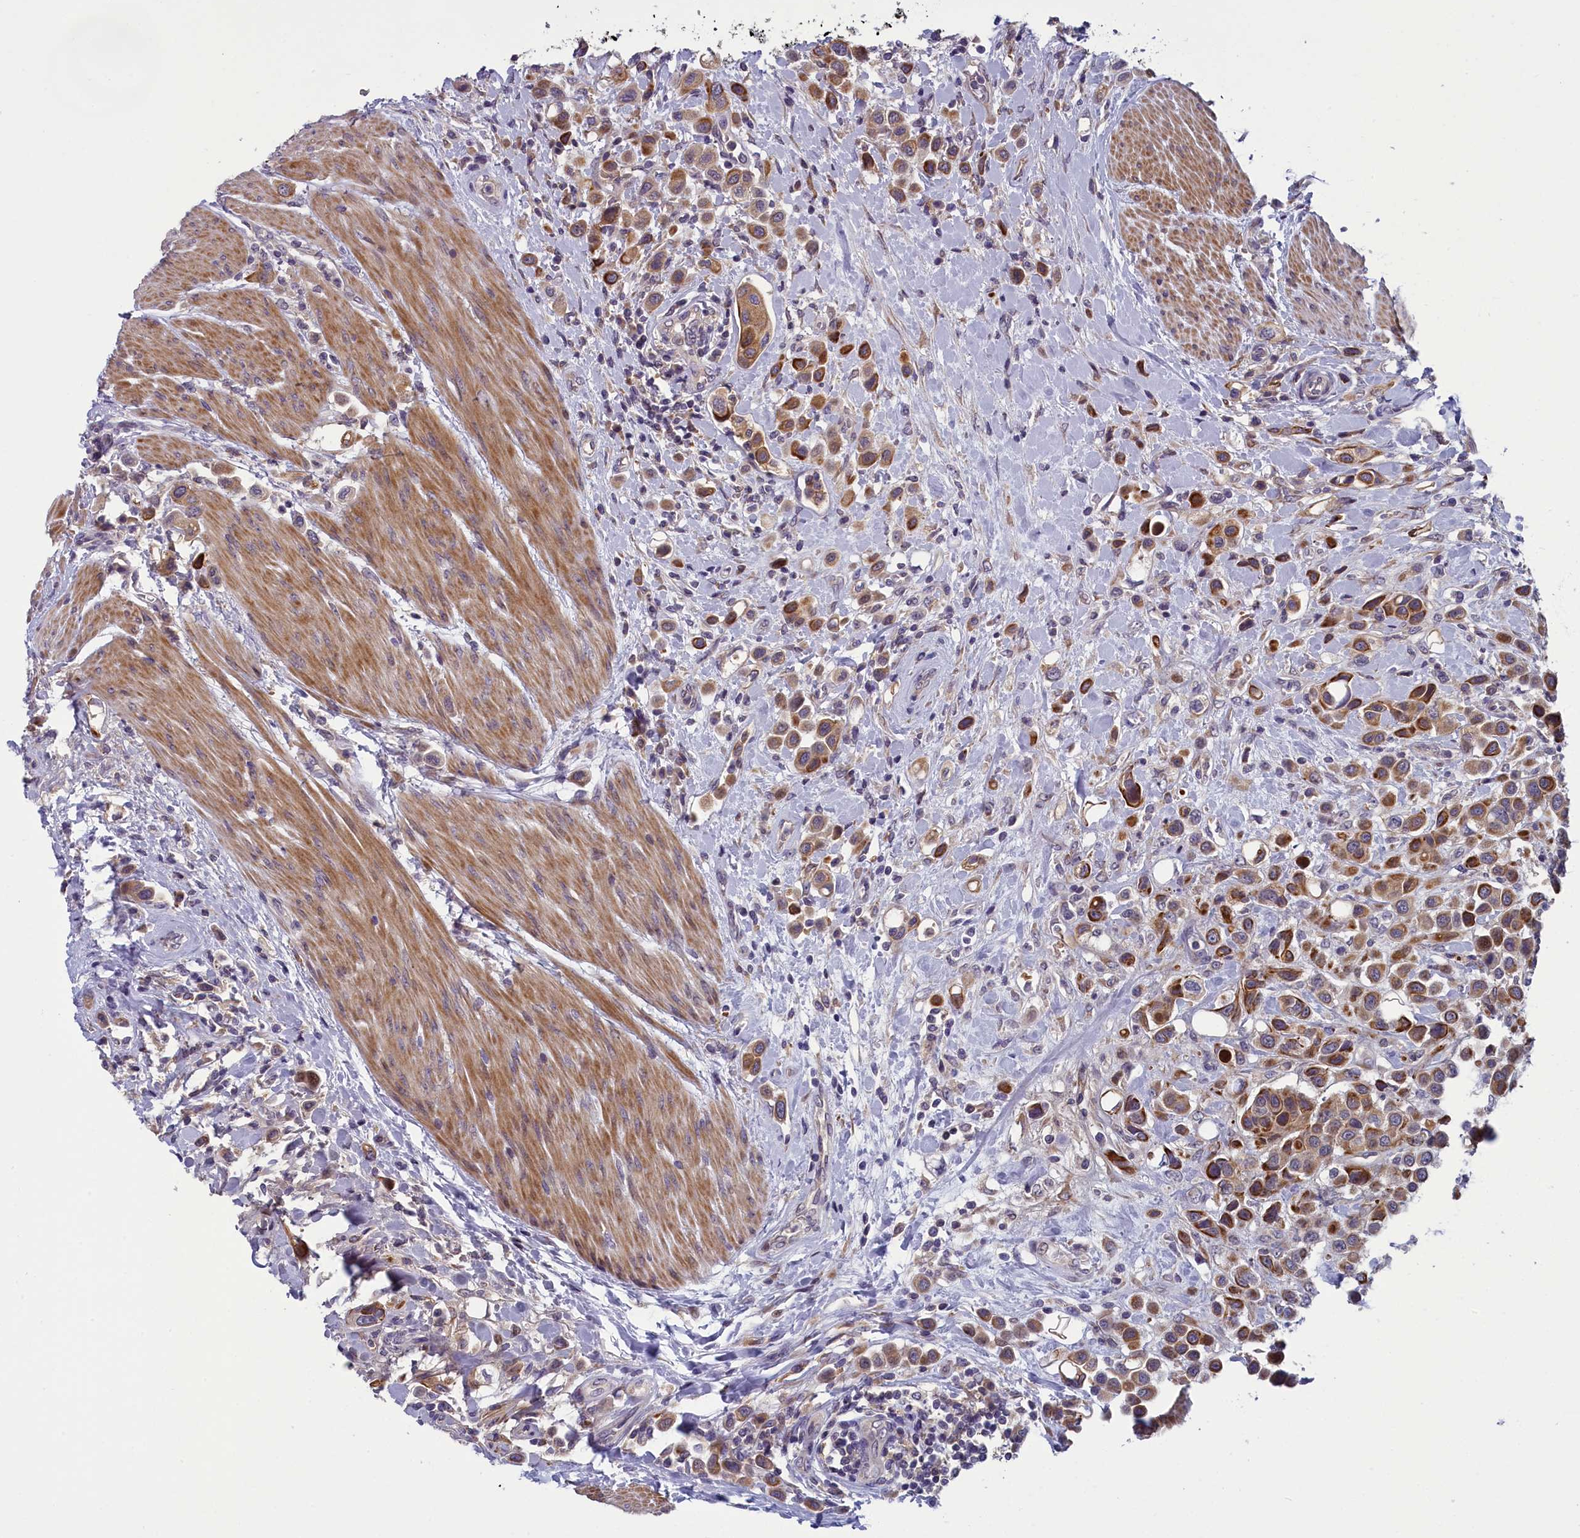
{"staining": {"intensity": "moderate", "quantity": ">75%", "location": "cytoplasmic/membranous"}, "tissue": "urothelial cancer", "cell_type": "Tumor cells", "image_type": "cancer", "snomed": [{"axis": "morphology", "description": "Urothelial carcinoma, High grade"}, {"axis": "topography", "description": "Urinary bladder"}], "caption": "High-grade urothelial carcinoma stained for a protein (brown) shows moderate cytoplasmic/membranous positive positivity in approximately >75% of tumor cells.", "gene": "ANKRD39", "patient": {"sex": "male", "age": 50}}